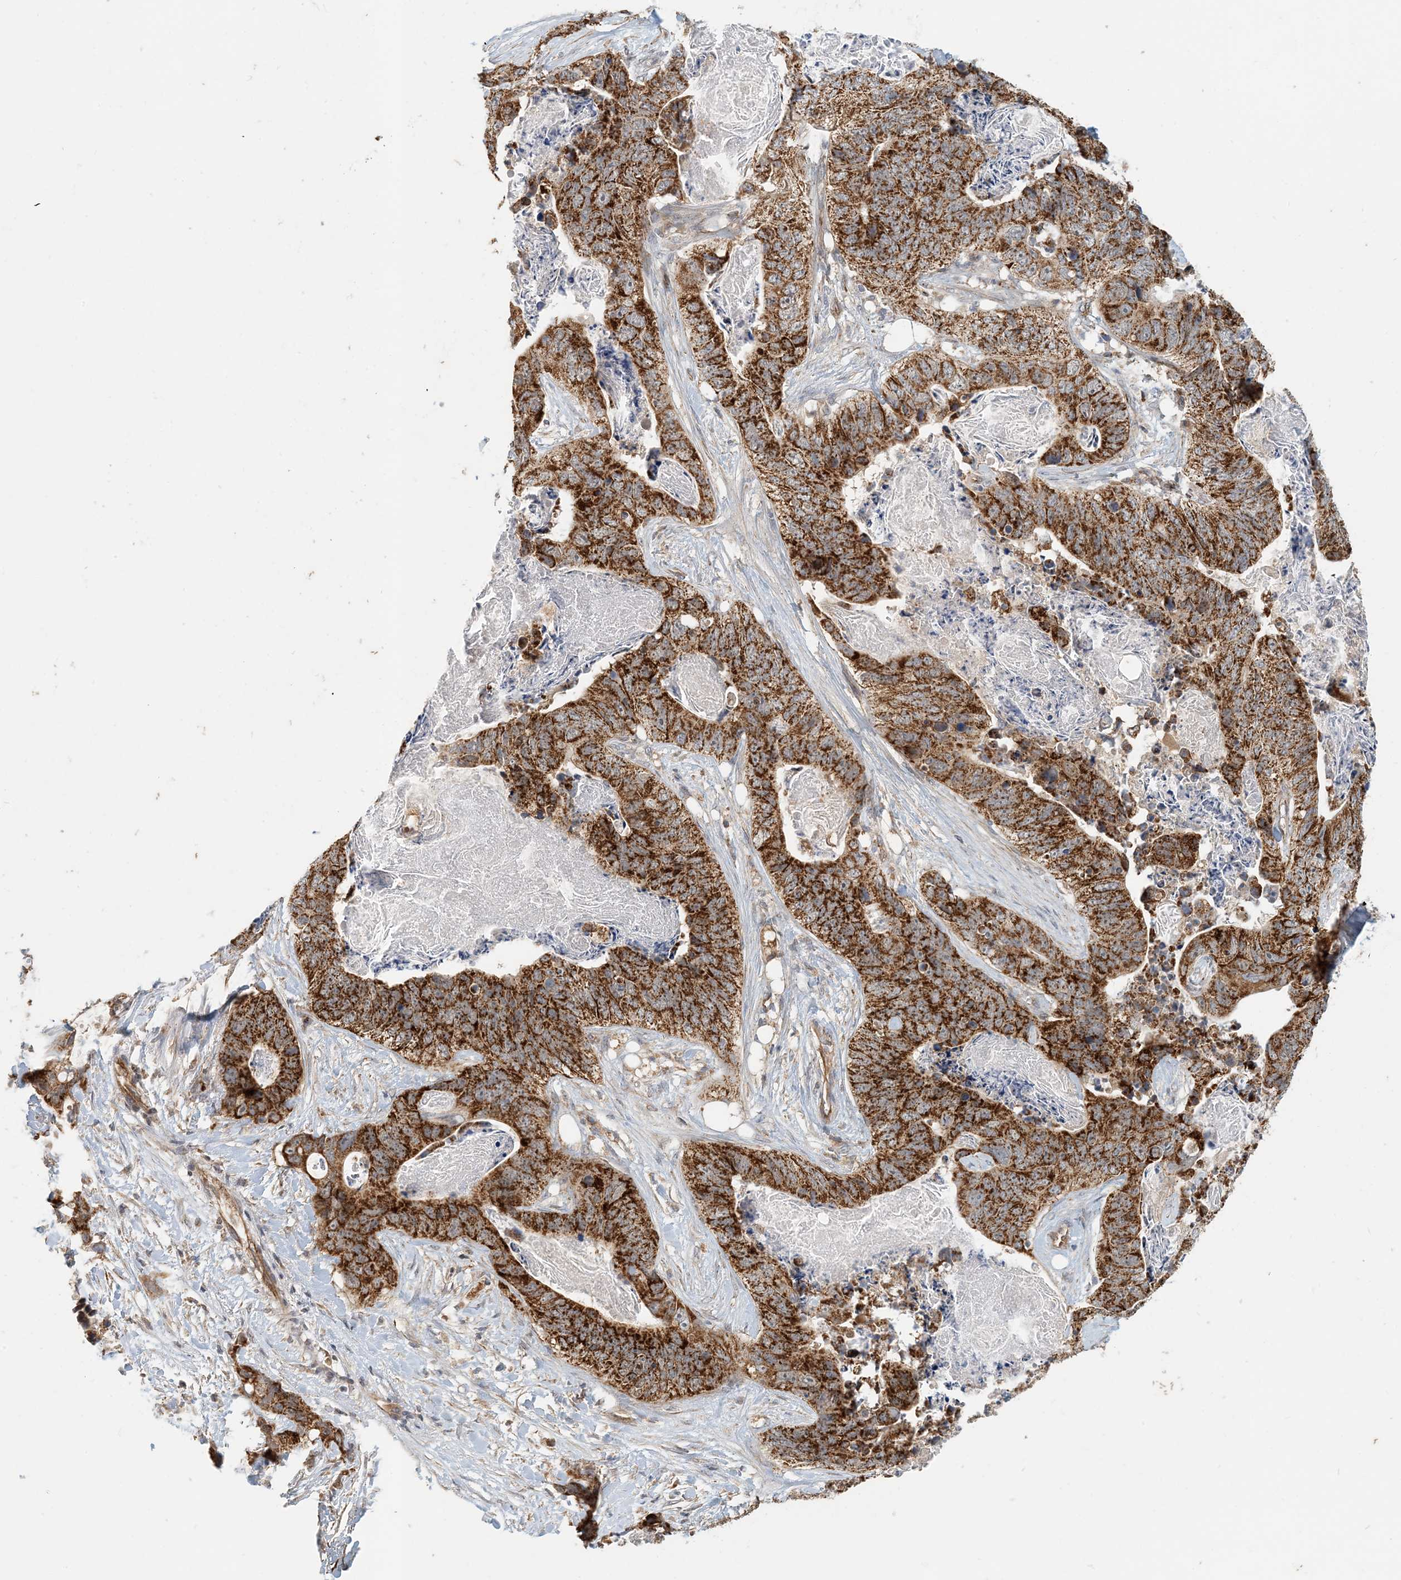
{"staining": {"intensity": "strong", "quantity": ">75%", "location": "cytoplasmic/membranous"}, "tissue": "stomach cancer", "cell_type": "Tumor cells", "image_type": "cancer", "snomed": [{"axis": "morphology", "description": "Adenocarcinoma, NOS"}, {"axis": "topography", "description": "Stomach"}], "caption": "A brown stain highlights strong cytoplasmic/membranous expression of a protein in human stomach cancer tumor cells.", "gene": "ZBTB3", "patient": {"sex": "female", "age": 89}}